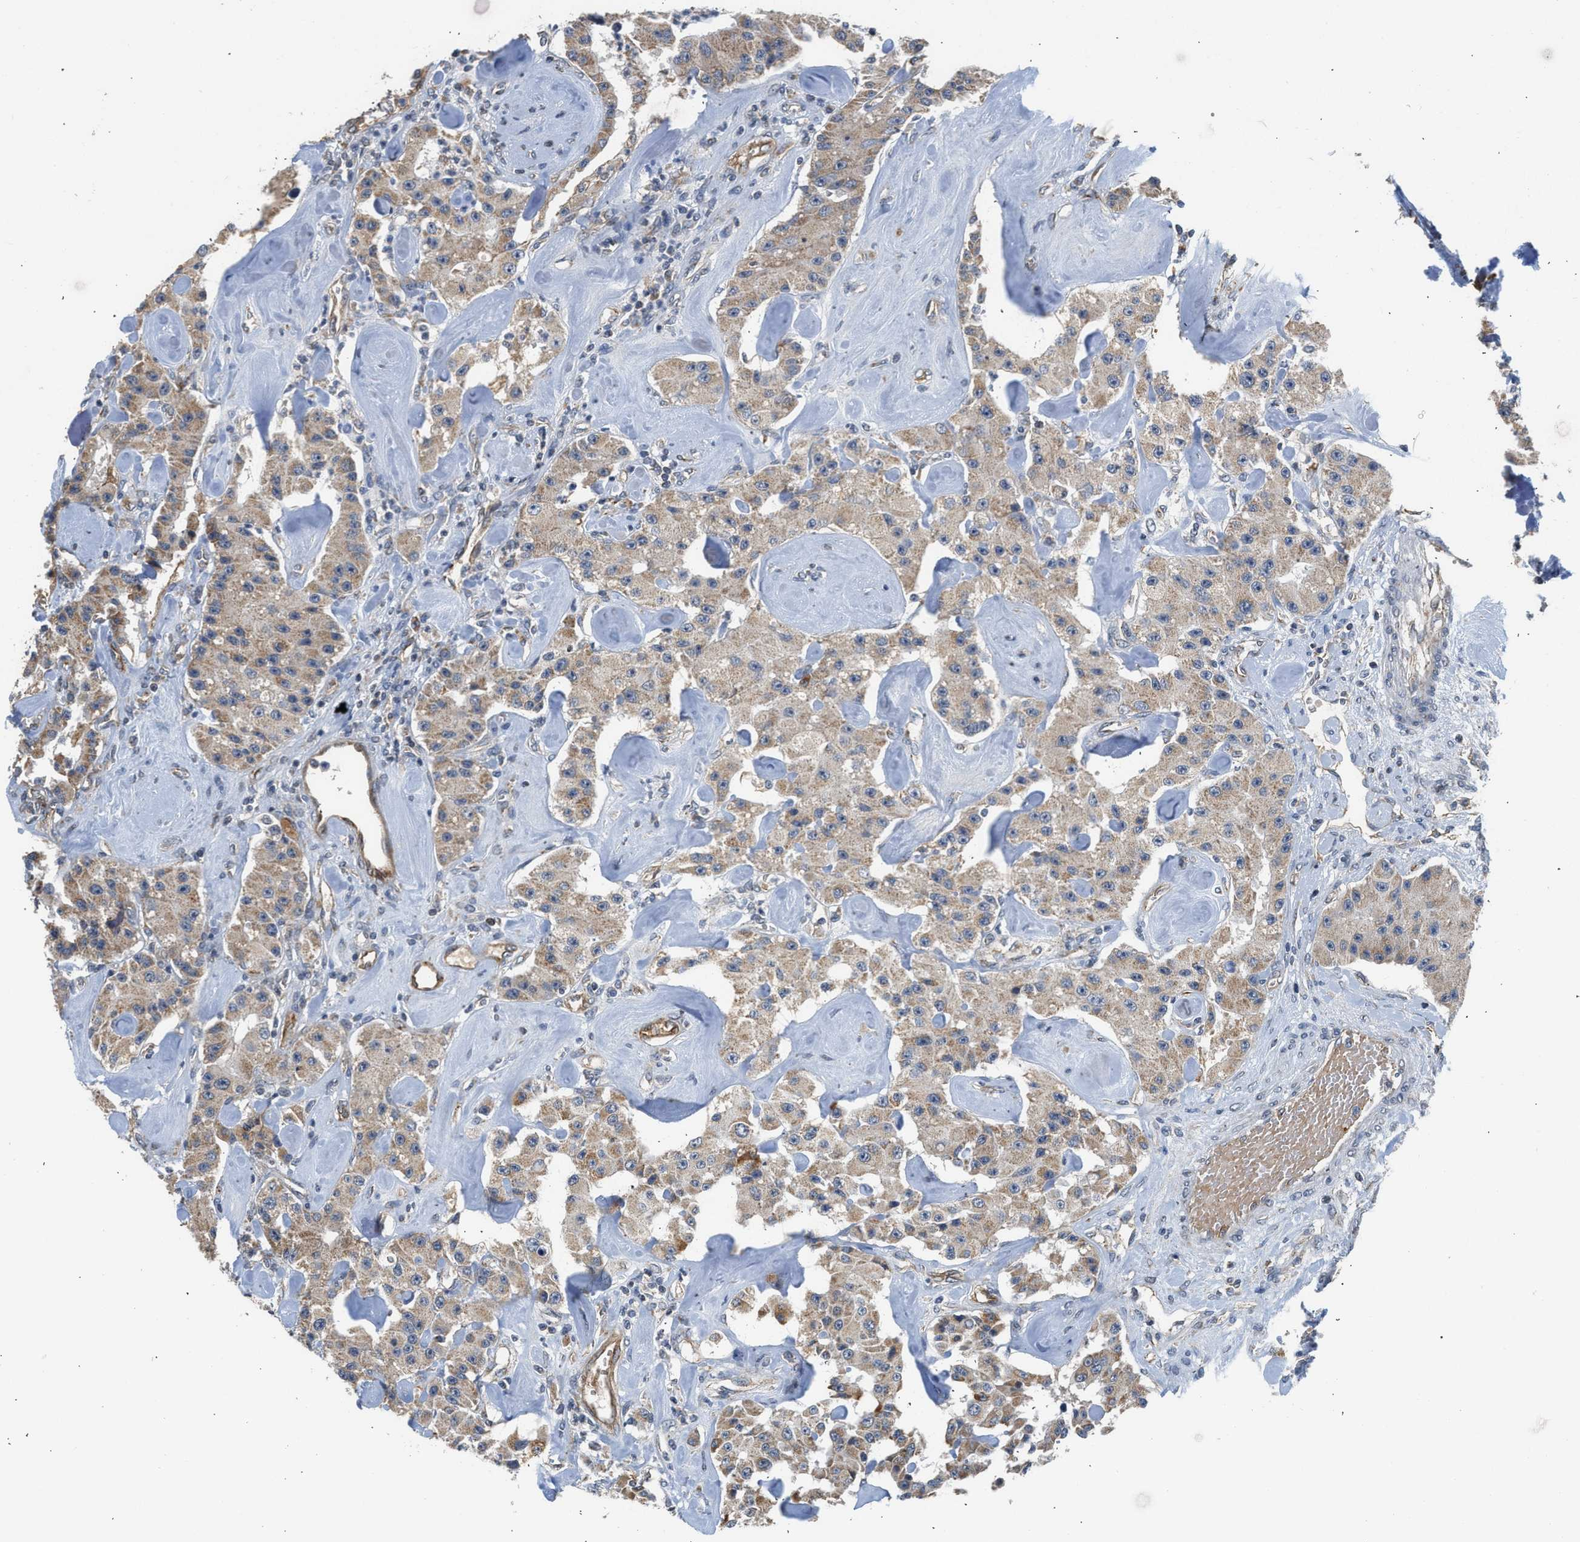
{"staining": {"intensity": "weak", "quantity": ">75%", "location": "cytoplasmic/membranous"}, "tissue": "carcinoid", "cell_type": "Tumor cells", "image_type": "cancer", "snomed": [{"axis": "morphology", "description": "Carcinoid, malignant, NOS"}, {"axis": "topography", "description": "Pancreas"}], "caption": "Brown immunohistochemical staining in carcinoid demonstrates weak cytoplasmic/membranous positivity in approximately >75% of tumor cells.", "gene": "PIM1", "patient": {"sex": "male", "age": 41}}